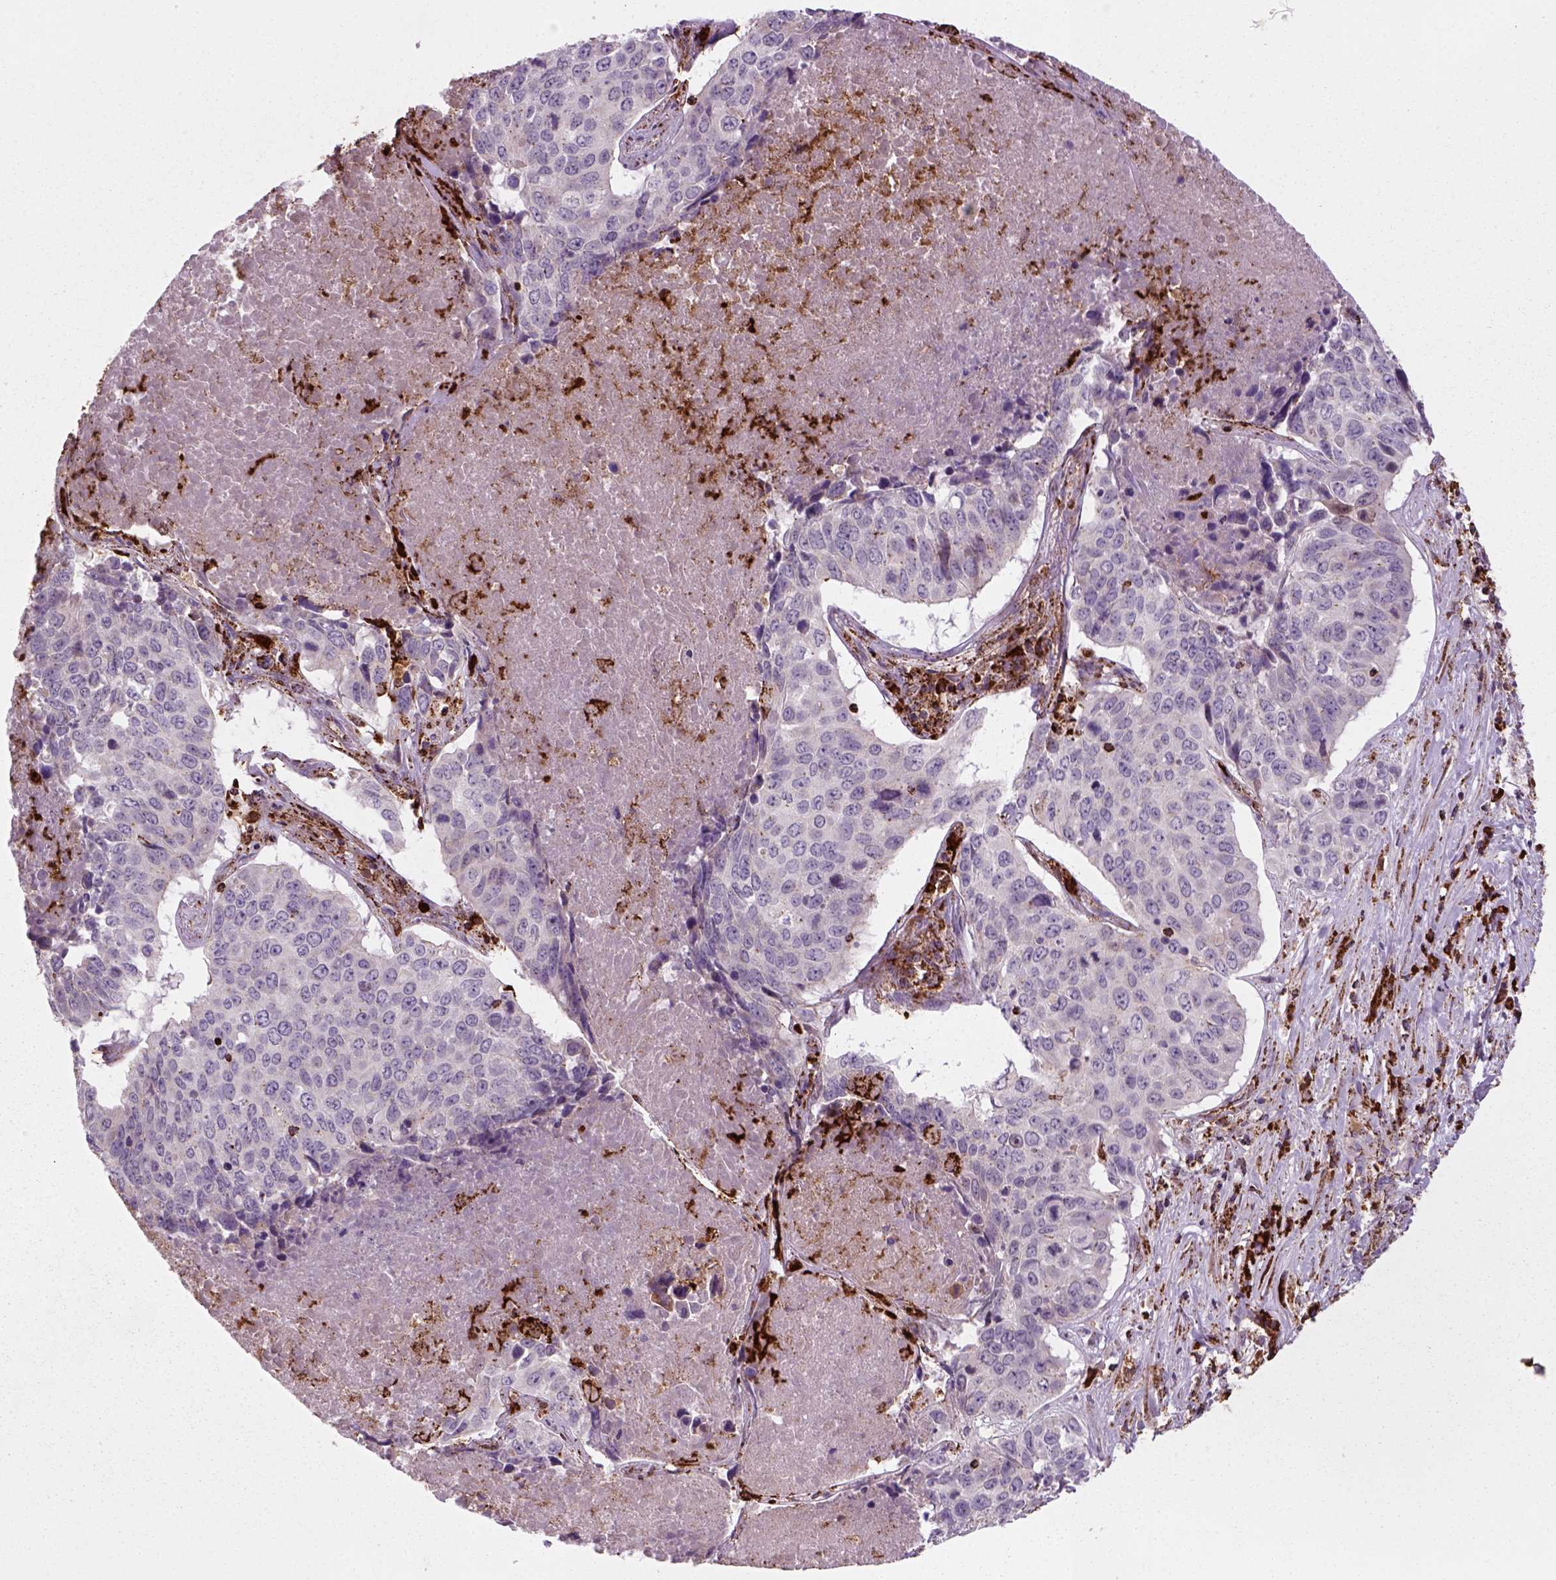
{"staining": {"intensity": "negative", "quantity": "none", "location": "none"}, "tissue": "lung cancer", "cell_type": "Tumor cells", "image_type": "cancer", "snomed": [{"axis": "morphology", "description": "Normal tissue, NOS"}, {"axis": "morphology", "description": "Squamous cell carcinoma, NOS"}, {"axis": "topography", "description": "Bronchus"}, {"axis": "topography", "description": "Lung"}], "caption": "High power microscopy photomicrograph of an immunohistochemistry histopathology image of lung cancer (squamous cell carcinoma), revealing no significant staining in tumor cells.", "gene": "NUDT16L1", "patient": {"sex": "male", "age": 64}}